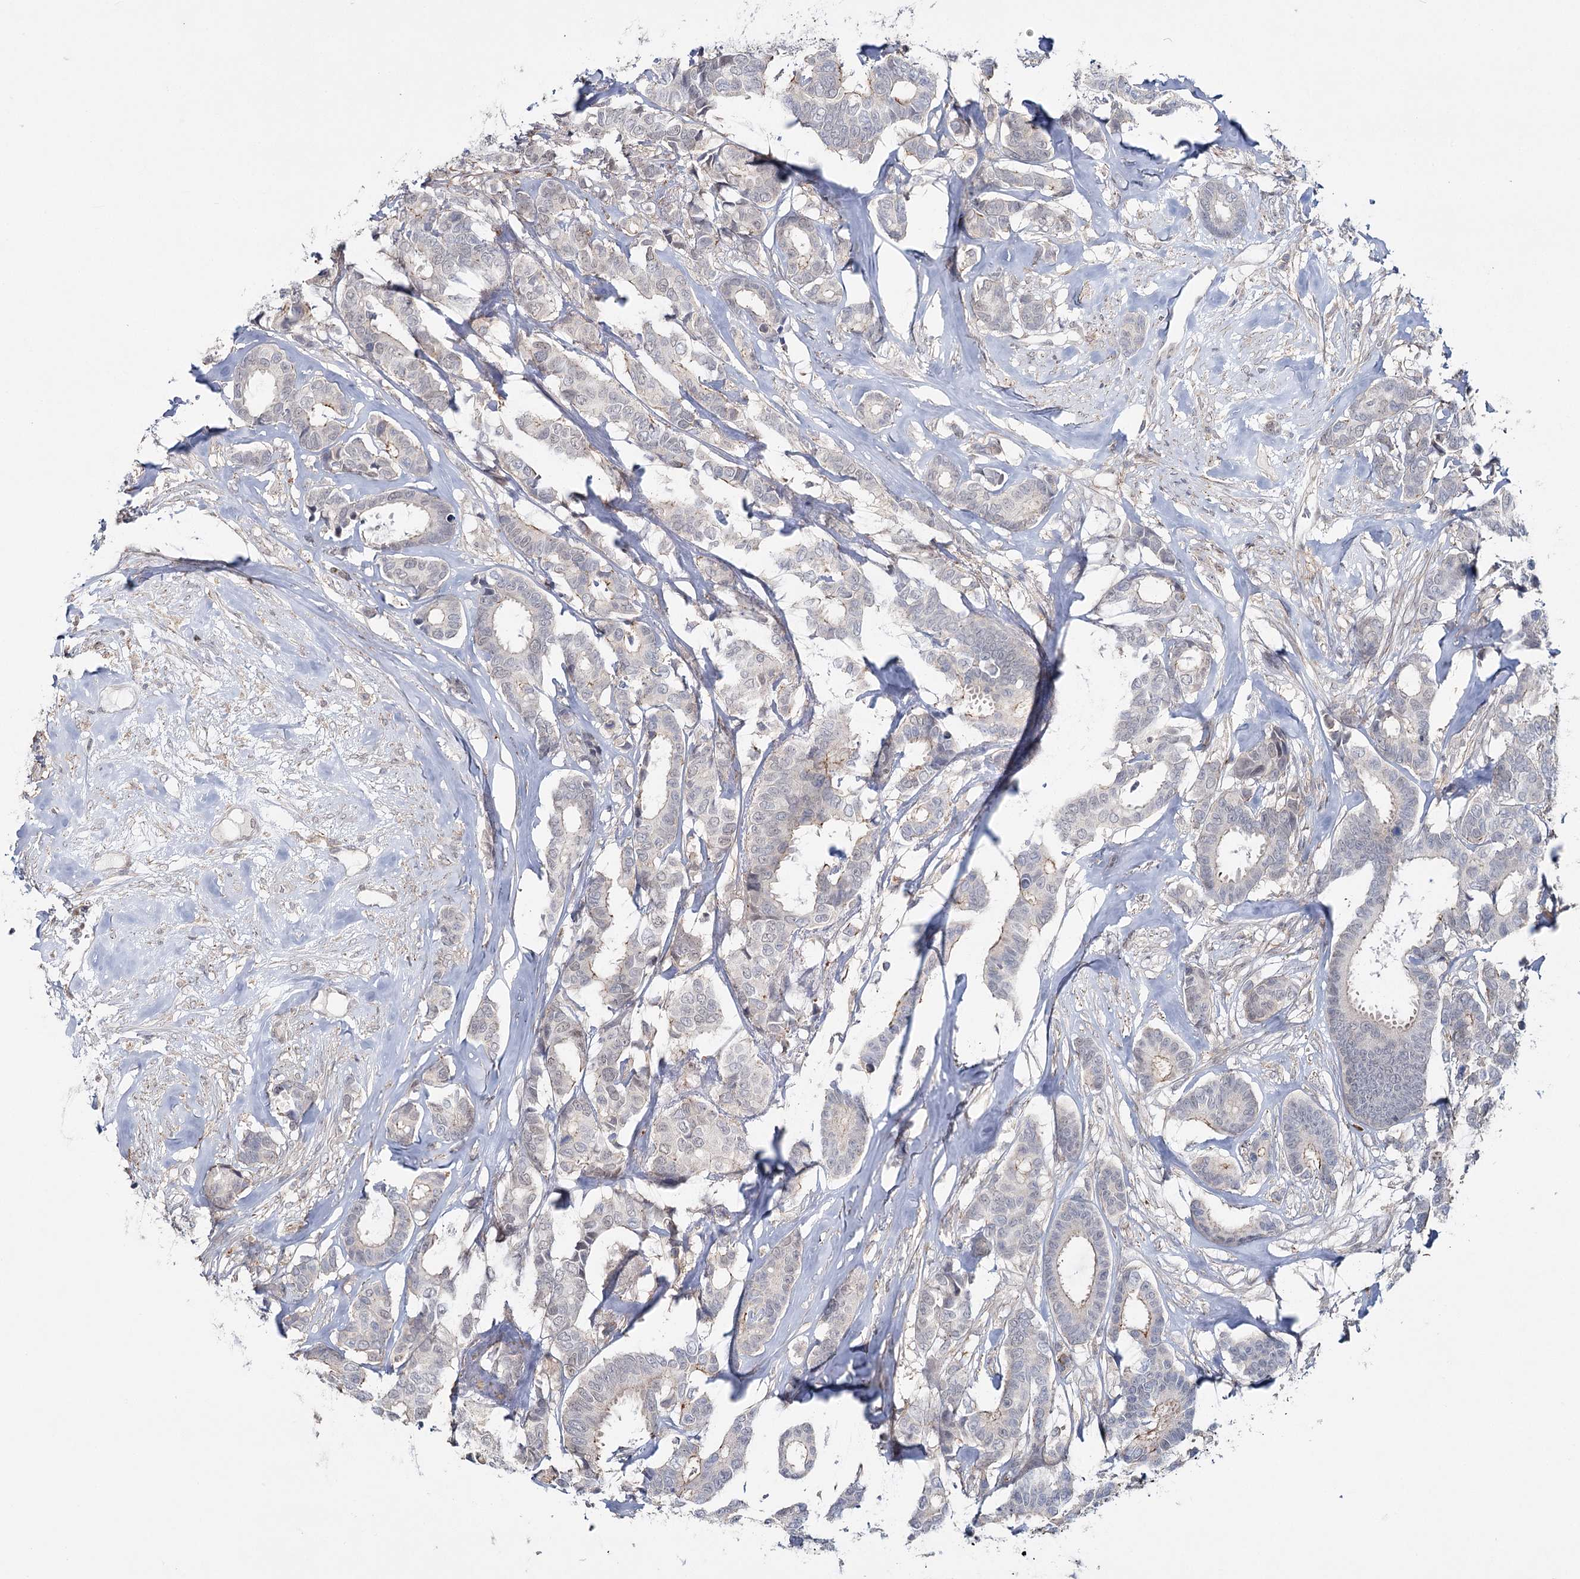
{"staining": {"intensity": "negative", "quantity": "none", "location": "none"}, "tissue": "breast cancer", "cell_type": "Tumor cells", "image_type": "cancer", "snomed": [{"axis": "morphology", "description": "Duct carcinoma"}, {"axis": "topography", "description": "Breast"}], "caption": "Tumor cells are negative for protein expression in human invasive ductal carcinoma (breast).", "gene": "ZC3H8", "patient": {"sex": "female", "age": 87}}